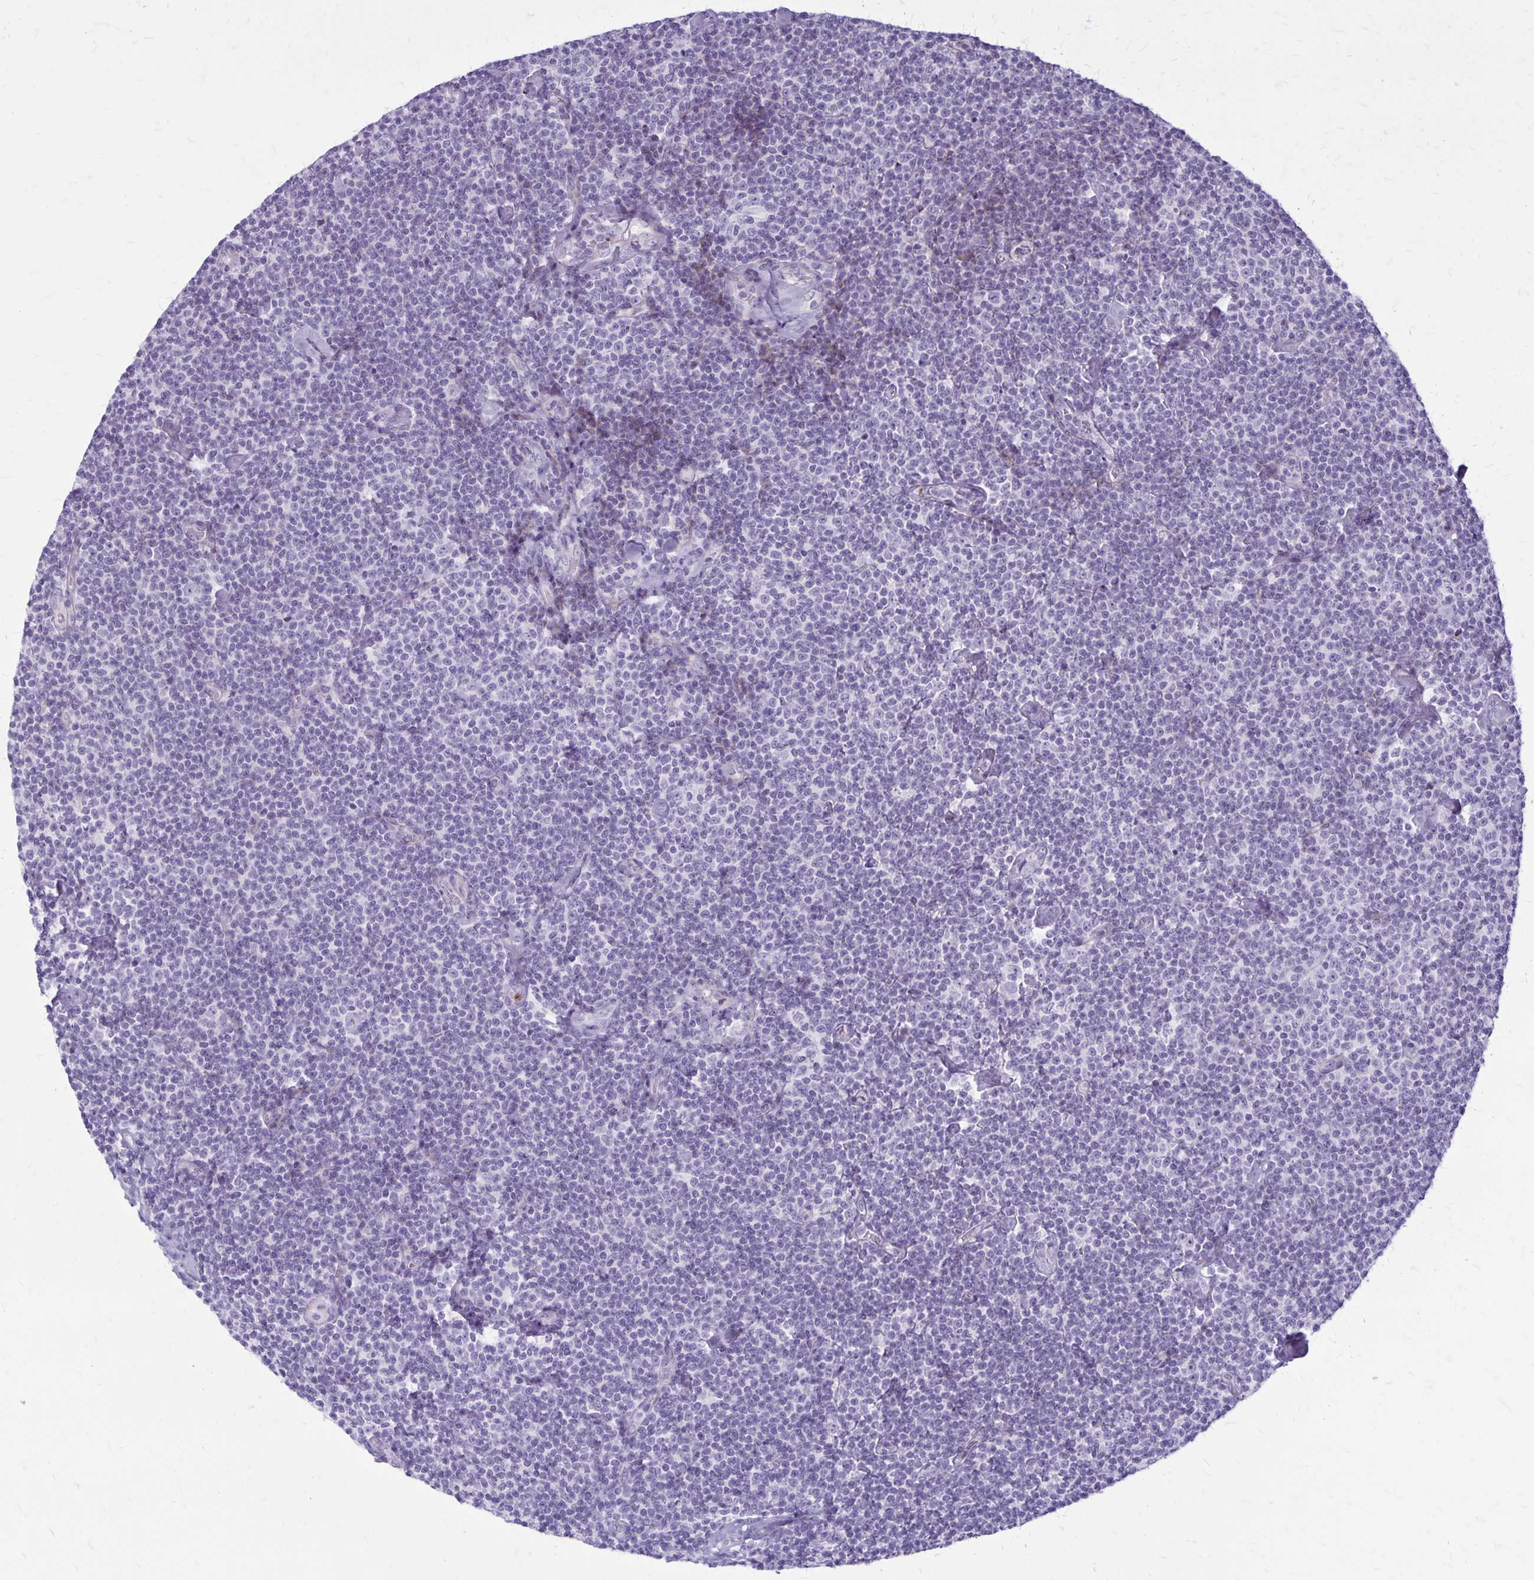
{"staining": {"intensity": "negative", "quantity": "none", "location": "none"}, "tissue": "lymphoma", "cell_type": "Tumor cells", "image_type": "cancer", "snomed": [{"axis": "morphology", "description": "Malignant lymphoma, non-Hodgkin's type, Low grade"}, {"axis": "topography", "description": "Lymph node"}], "caption": "Tumor cells show no significant protein expression in low-grade malignant lymphoma, non-Hodgkin's type. The staining is performed using DAB brown chromogen with nuclei counter-stained in using hematoxylin.", "gene": "GP9", "patient": {"sex": "male", "age": 81}}